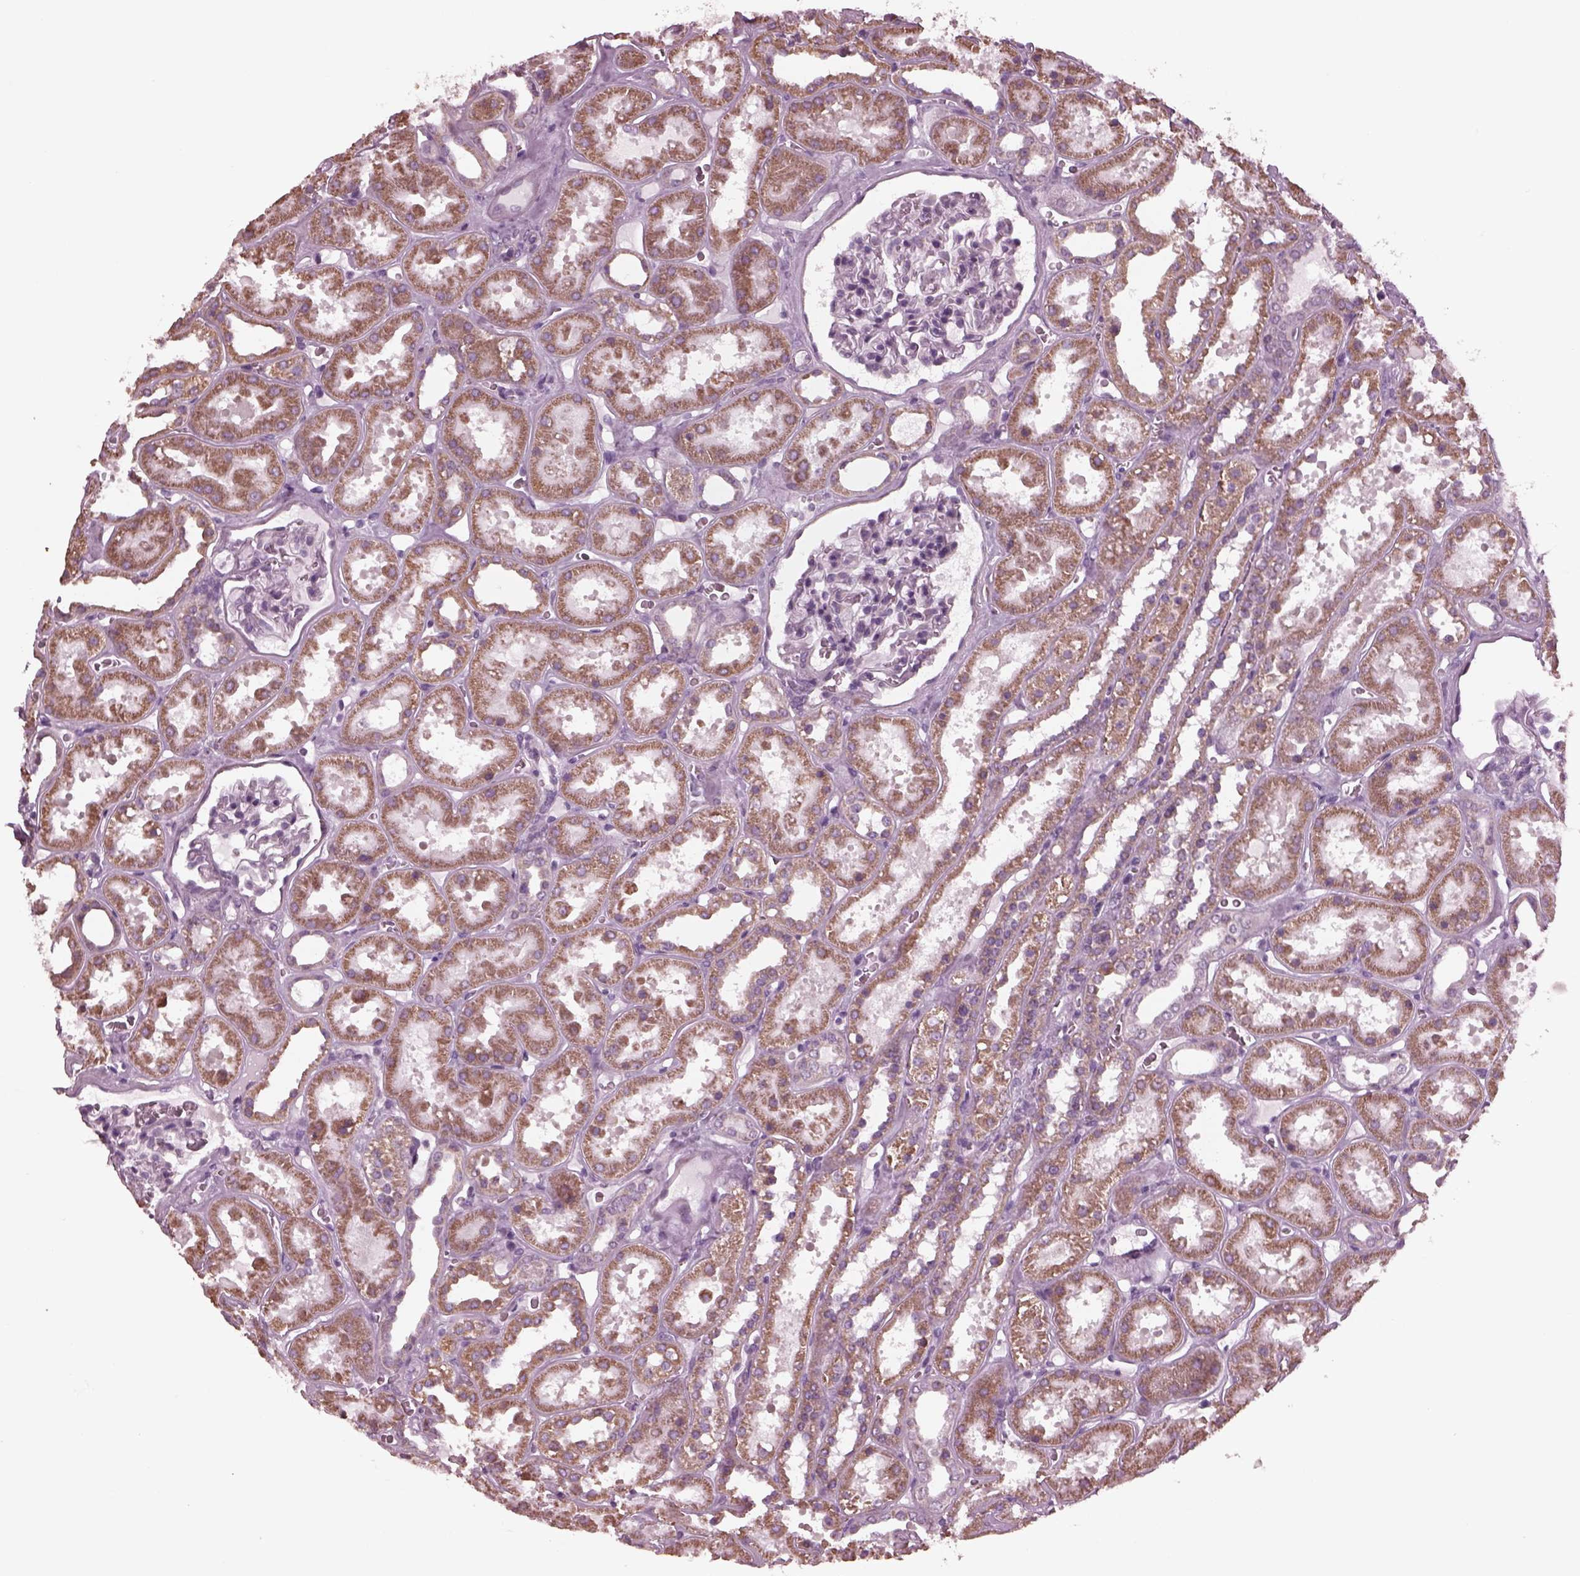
{"staining": {"intensity": "negative", "quantity": "none", "location": "none"}, "tissue": "kidney", "cell_type": "Cells in glomeruli", "image_type": "normal", "snomed": [{"axis": "morphology", "description": "Normal tissue, NOS"}, {"axis": "topography", "description": "Kidney"}], "caption": "DAB immunohistochemical staining of unremarkable human kidney shows no significant expression in cells in glomeruli.", "gene": "CELSR3", "patient": {"sex": "female", "age": 41}}